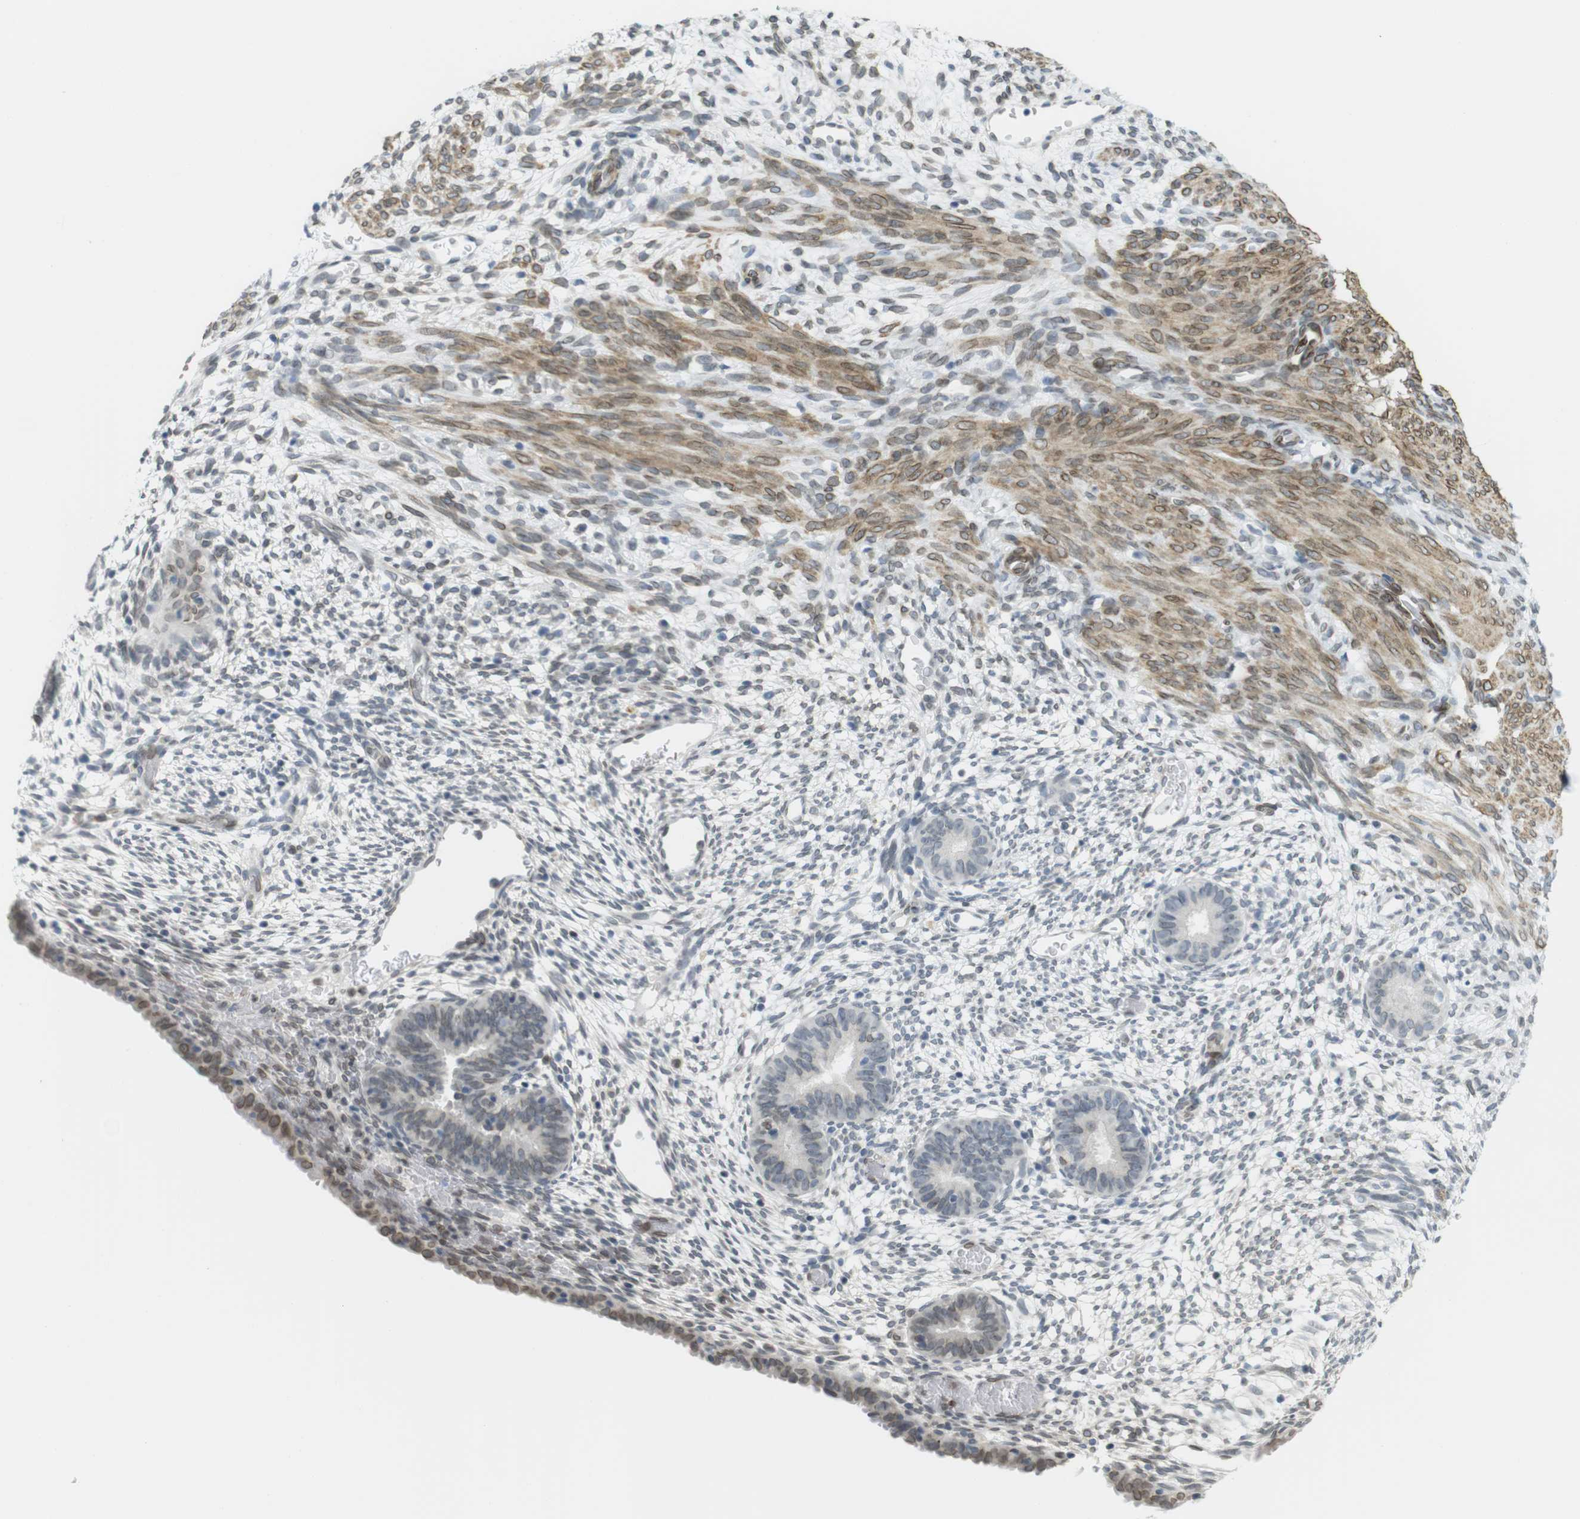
{"staining": {"intensity": "negative", "quantity": "none", "location": "none"}, "tissue": "endometrium", "cell_type": "Cells in endometrial stroma", "image_type": "normal", "snomed": [{"axis": "morphology", "description": "Normal tissue, NOS"}, {"axis": "morphology", "description": "Atrophy, NOS"}, {"axis": "topography", "description": "Uterus"}, {"axis": "topography", "description": "Endometrium"}], "caption": "This is an immunohistochemistry micrograph of unremarkable endometrium. There is no staining in cells in endometrial stroma.", "gene": "ARL6IP6", "patient": {"sex": "female", "age": 68}}